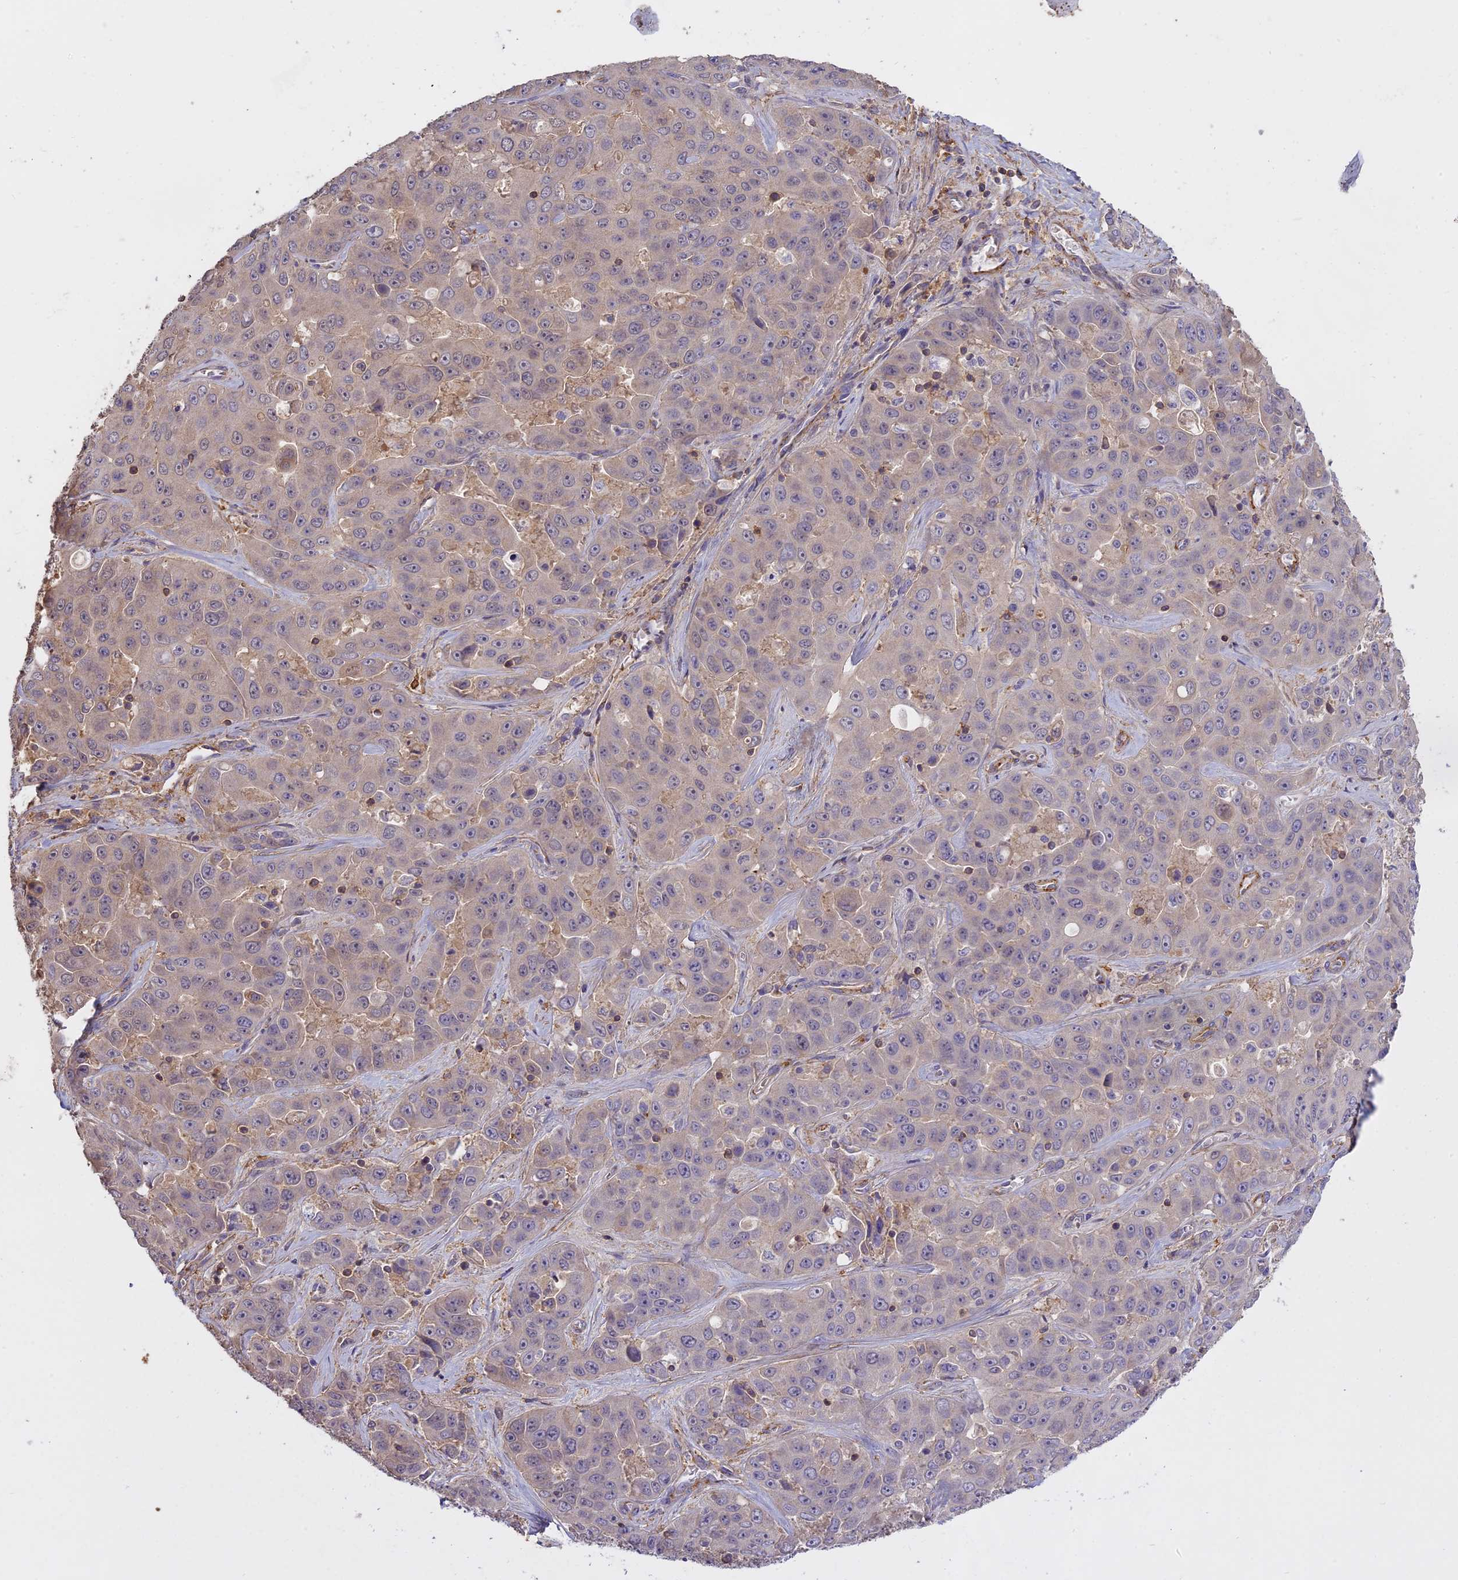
{"staining": {"intensity": "negative", "quantity": "none", "location": "none"}, "tissue": "liver cancer", "cell_type": "Tumor cells", "image_type": "cancer", "snomed": [{"axis": "morphology", "description": "Cholangiocarcinoma"}, {"axis": "topography", "description": "Liver"}], "caption": "DAB immunohistochemical staining of liver cholangiocarcinoma exhibits no significant staining in tumor cells.", "gene": "CFAP119", "patient": {"sex": "female", "age": 52}}